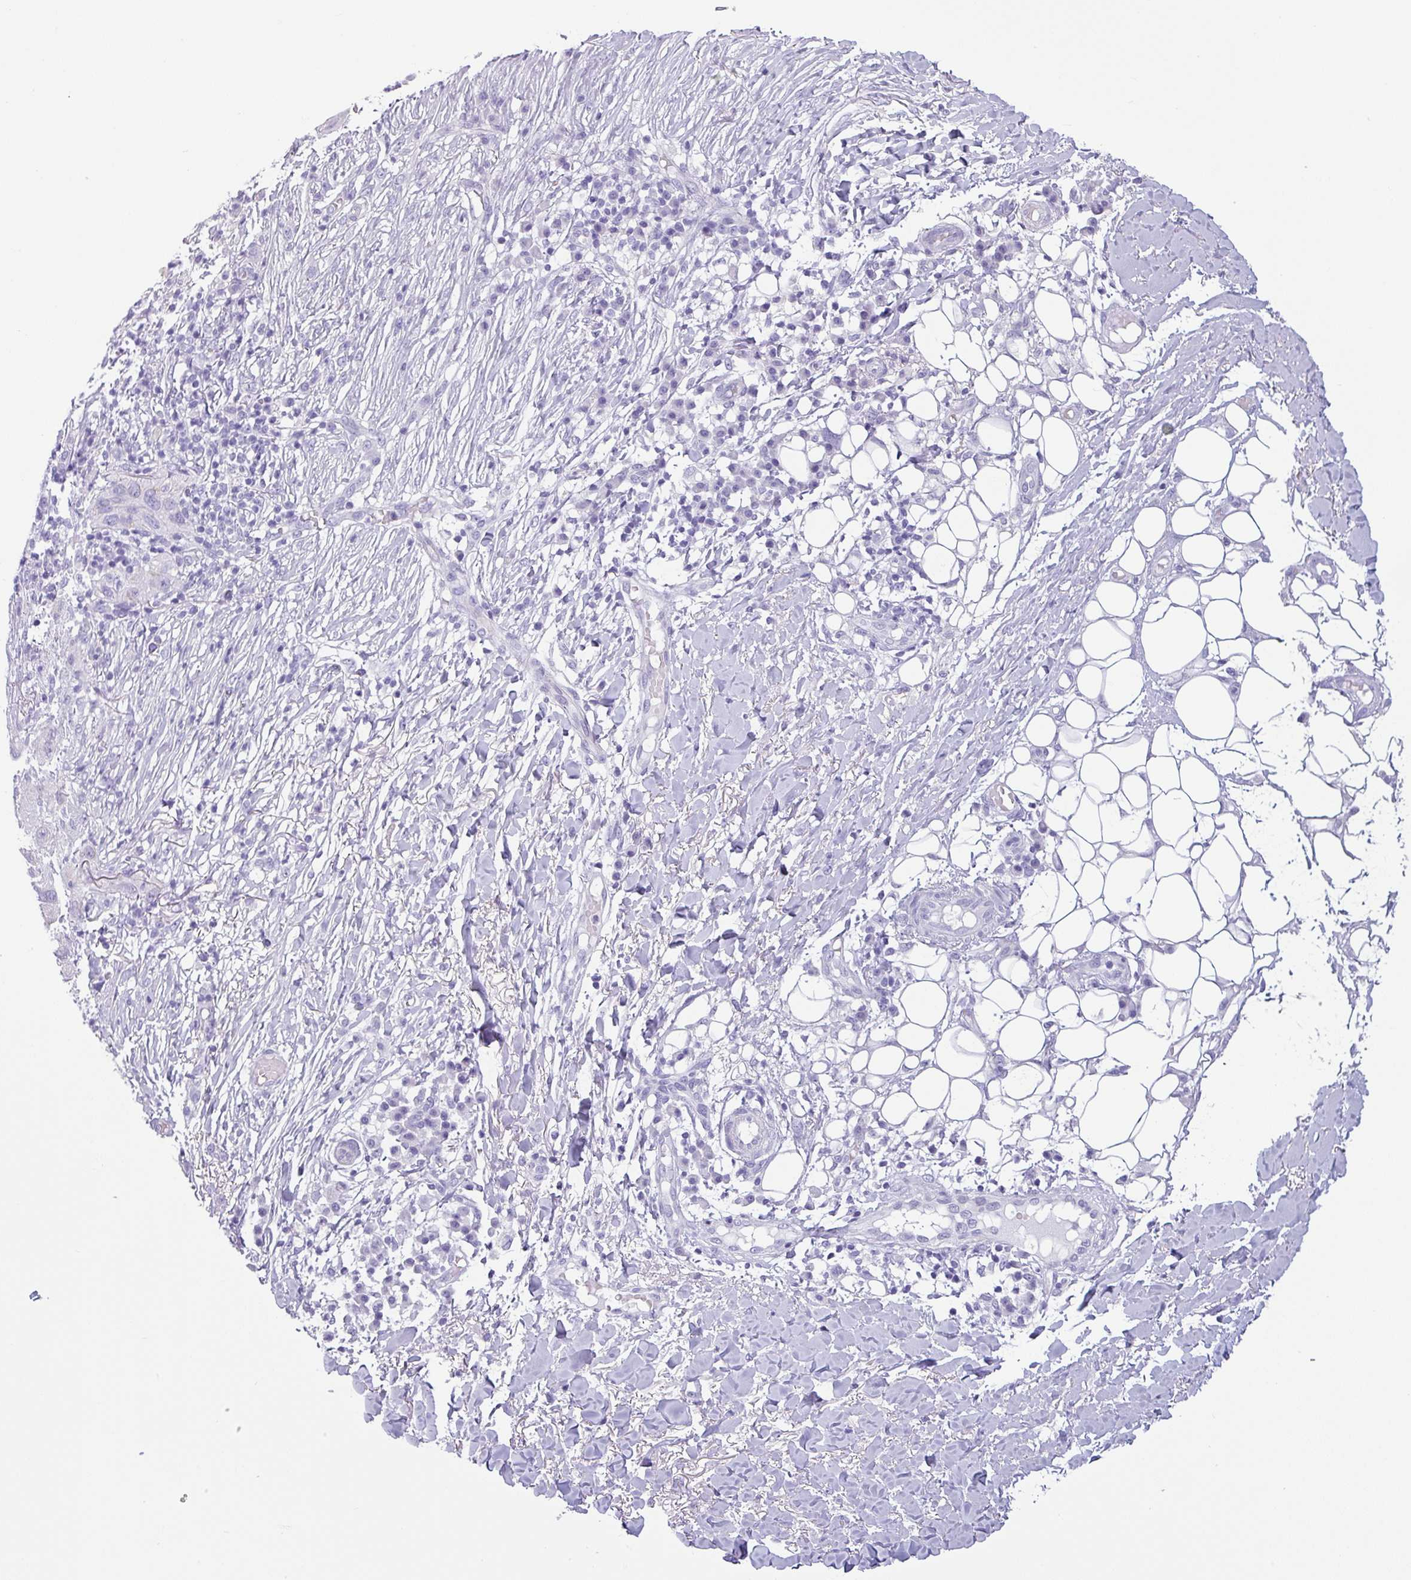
{"staining": {"intensity": "negative", "quantity": "none", "location": "none"}, "tissue": "skin cancer", "cell_type": "Tumor cells", "image_type": "cancer", "snomed": [{"axis": "morphology", "description": "Normal tissue, NOS"}, {"axis": "morphology", "description": "Squamous cell carcinoma, NOS"}, {"axis": "topography", "description": "Skin"}], "caption": "An immunohistochemistry (IHC) micrograph of squamous cell carcinoma (skin) is shown. There is no staining in tumor cells of squamous cell carcinoma (skin).", "gene": "VCY1B", "patient": {"sex": "female", "age": 96}}